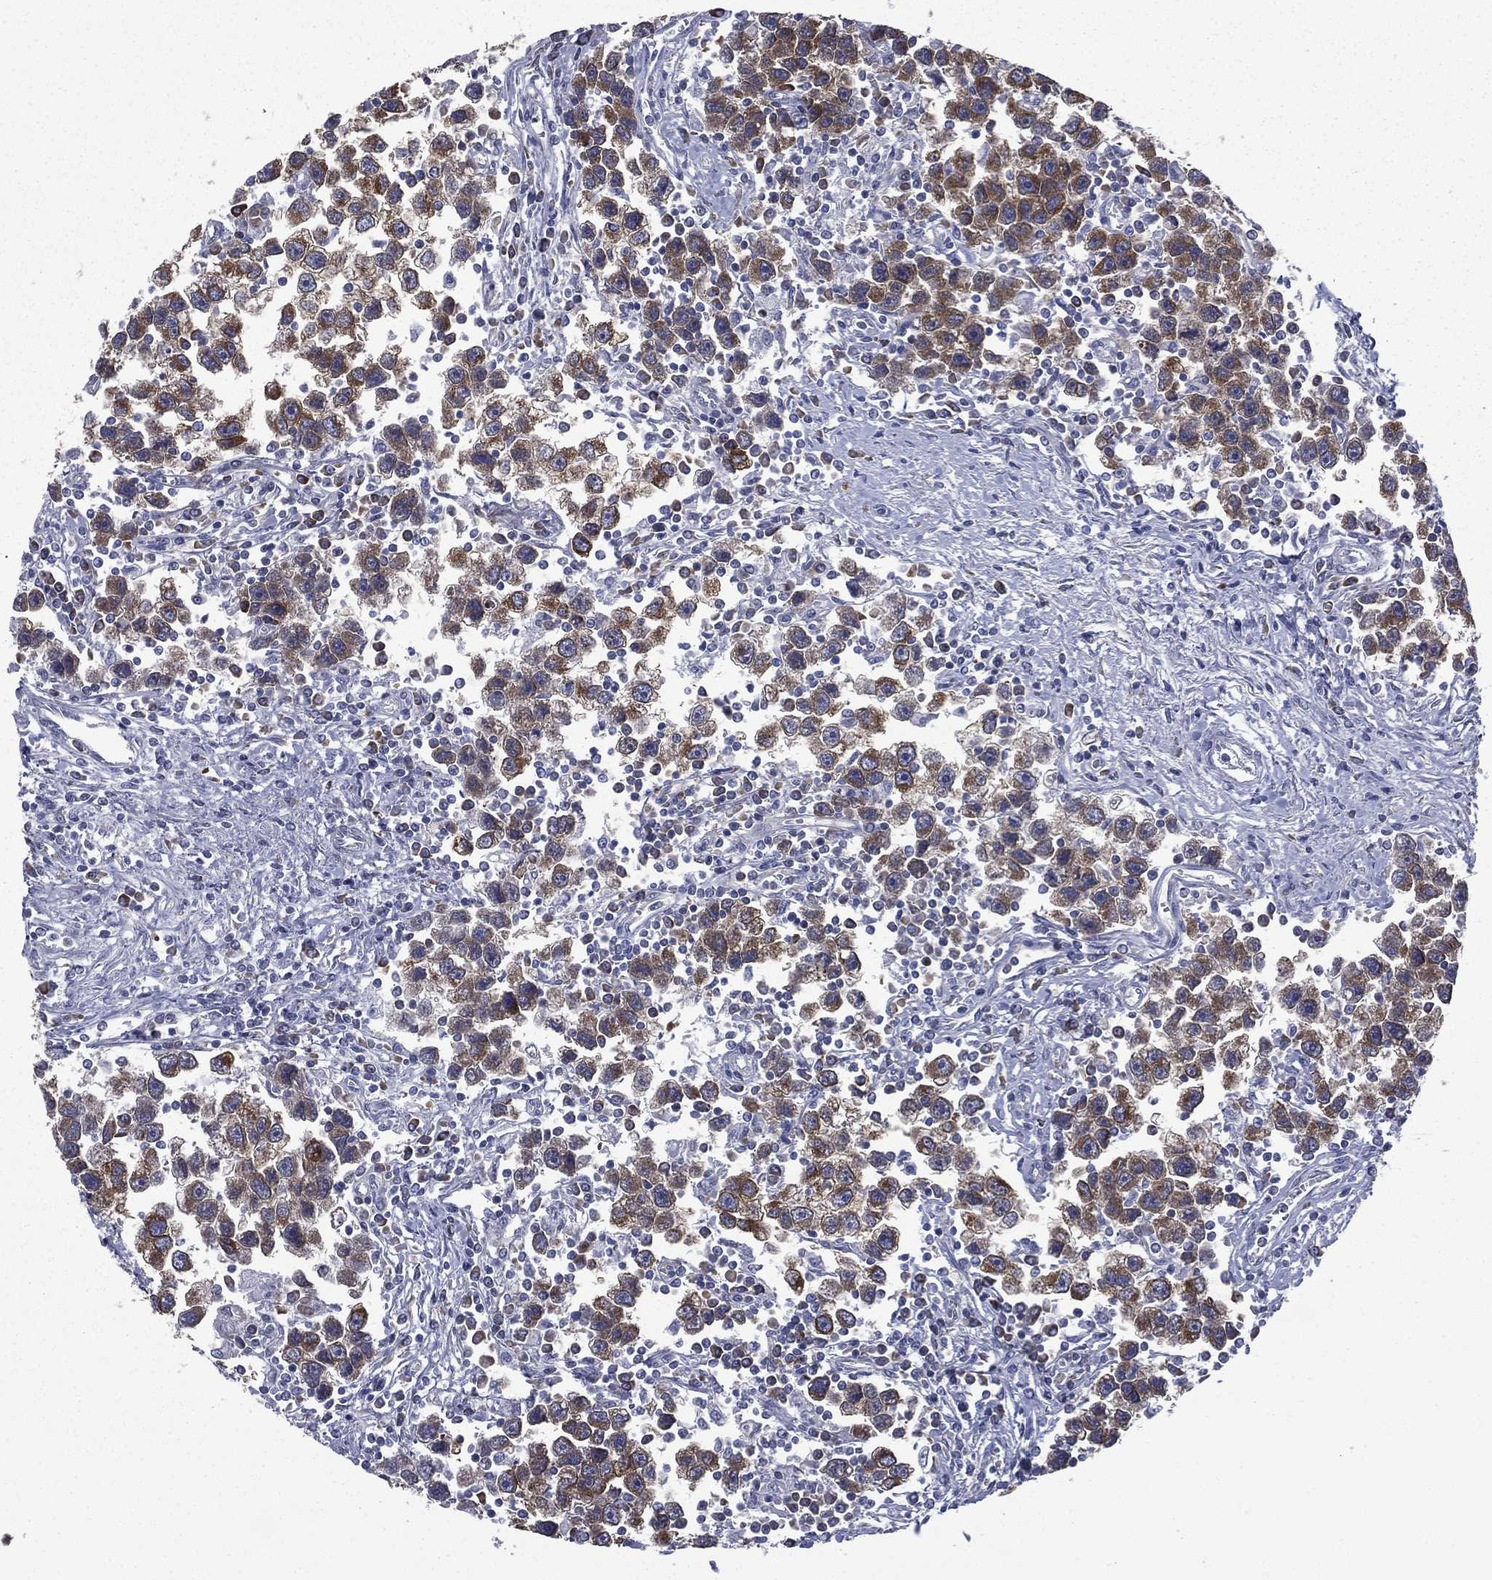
{"staining": {"intensity": "strong", "quantity": "25%-75%", "location": "cytoplasmic/membranous"}, "tissue": "testis cancer", "cell_type": "Tumor cells", "image_type": "cancer", "snomed": [{"axis": "morphology", "description": "Seminoma, NOS"}, {"axis": "topography", "description": "Testis"}], "caption": "Brown immunohistochemical staining in human testis cancer (seminoma) exhibits strong cytoplasmic/membranous staining in approximately 25%-75% of tumor cells. The staining is performed using DAB (3,3'-diaminobenzidine) brown chromogen to label protein expression. The nuclei are counter-stained blue using hematoxylin.", "gene": "FARSA", "patient": {"sex": "male", "age": 30}}